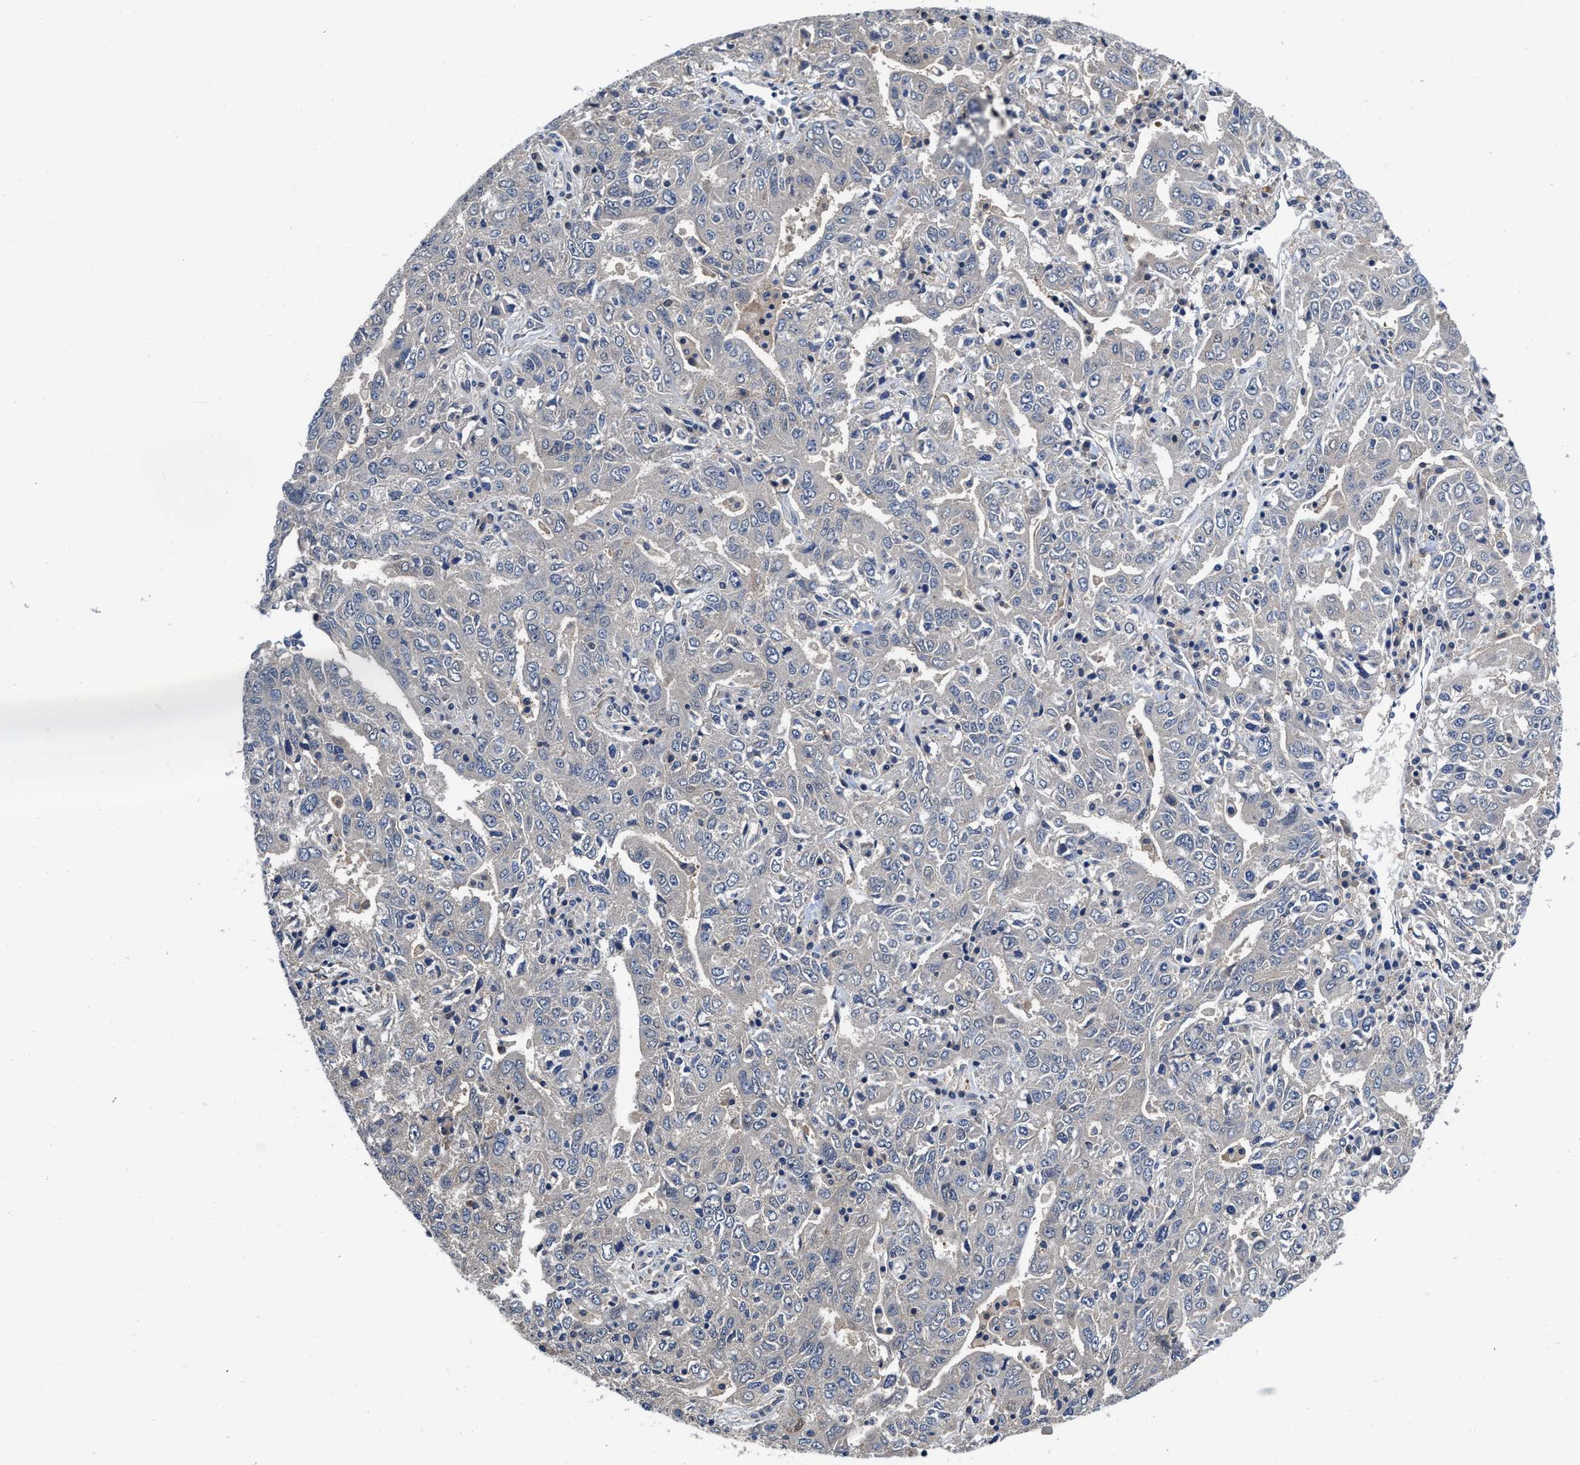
{"staining": {"intensity": "negative", "quantity": "none", "location": "none"}, "tissue": "ovarian cancer", "cell_type": "Tumor cells", "image_type": "cancer", "snomed": [{"axis": "morphology", "description": "Carcinoma, endometroid"}, {"axis": "topography", "description": "Ovary"}], "caption": "This is an immunohistochemistry (IHC) histopathology image of ovarian cancer. There is no staining in tumor cells.", "gene": "KIF12", "patient": {"sex": "female", "age": 62}}